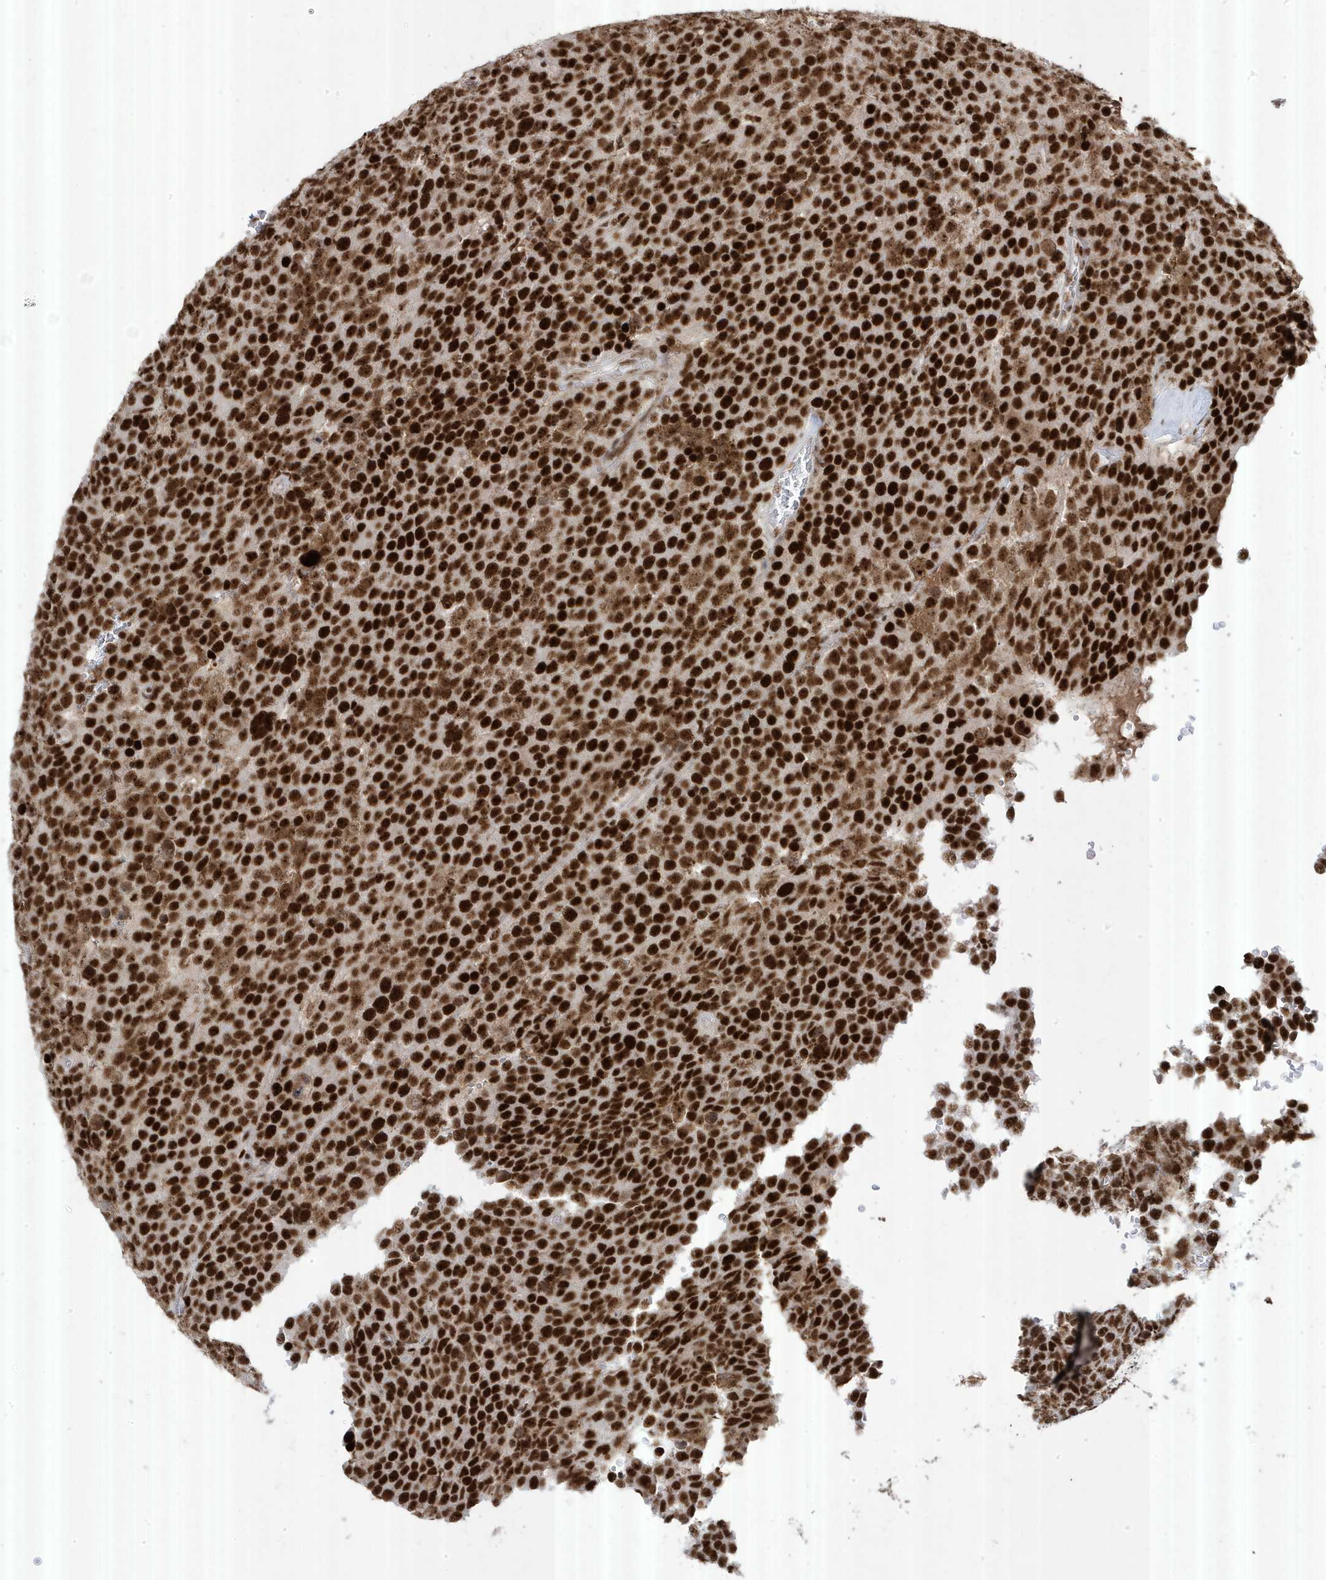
{"staining": {"intensity": "strong", "quantity": ">75%", "location": "nuclear"}, "tissue": "testis cancer", "cell_type": "Tumor cells", "image_type": "cancer", "snomed": [{"axis": "morphology", "description": "Seminoma, NOS"}, {"axis": "topography", "description": "Testis"}], "caption": "Seminoma (testis) was stained to show a protein in brown. There is high levels of strong nuclear staining in approximately >75% of tumor cells. The staining was performed using DAB, with brown indicating positive protein expression. Nuclei are stained blue with hematoxylin.", "gene": "MTREX", "patient": {"sex": "male", "age": 71}}